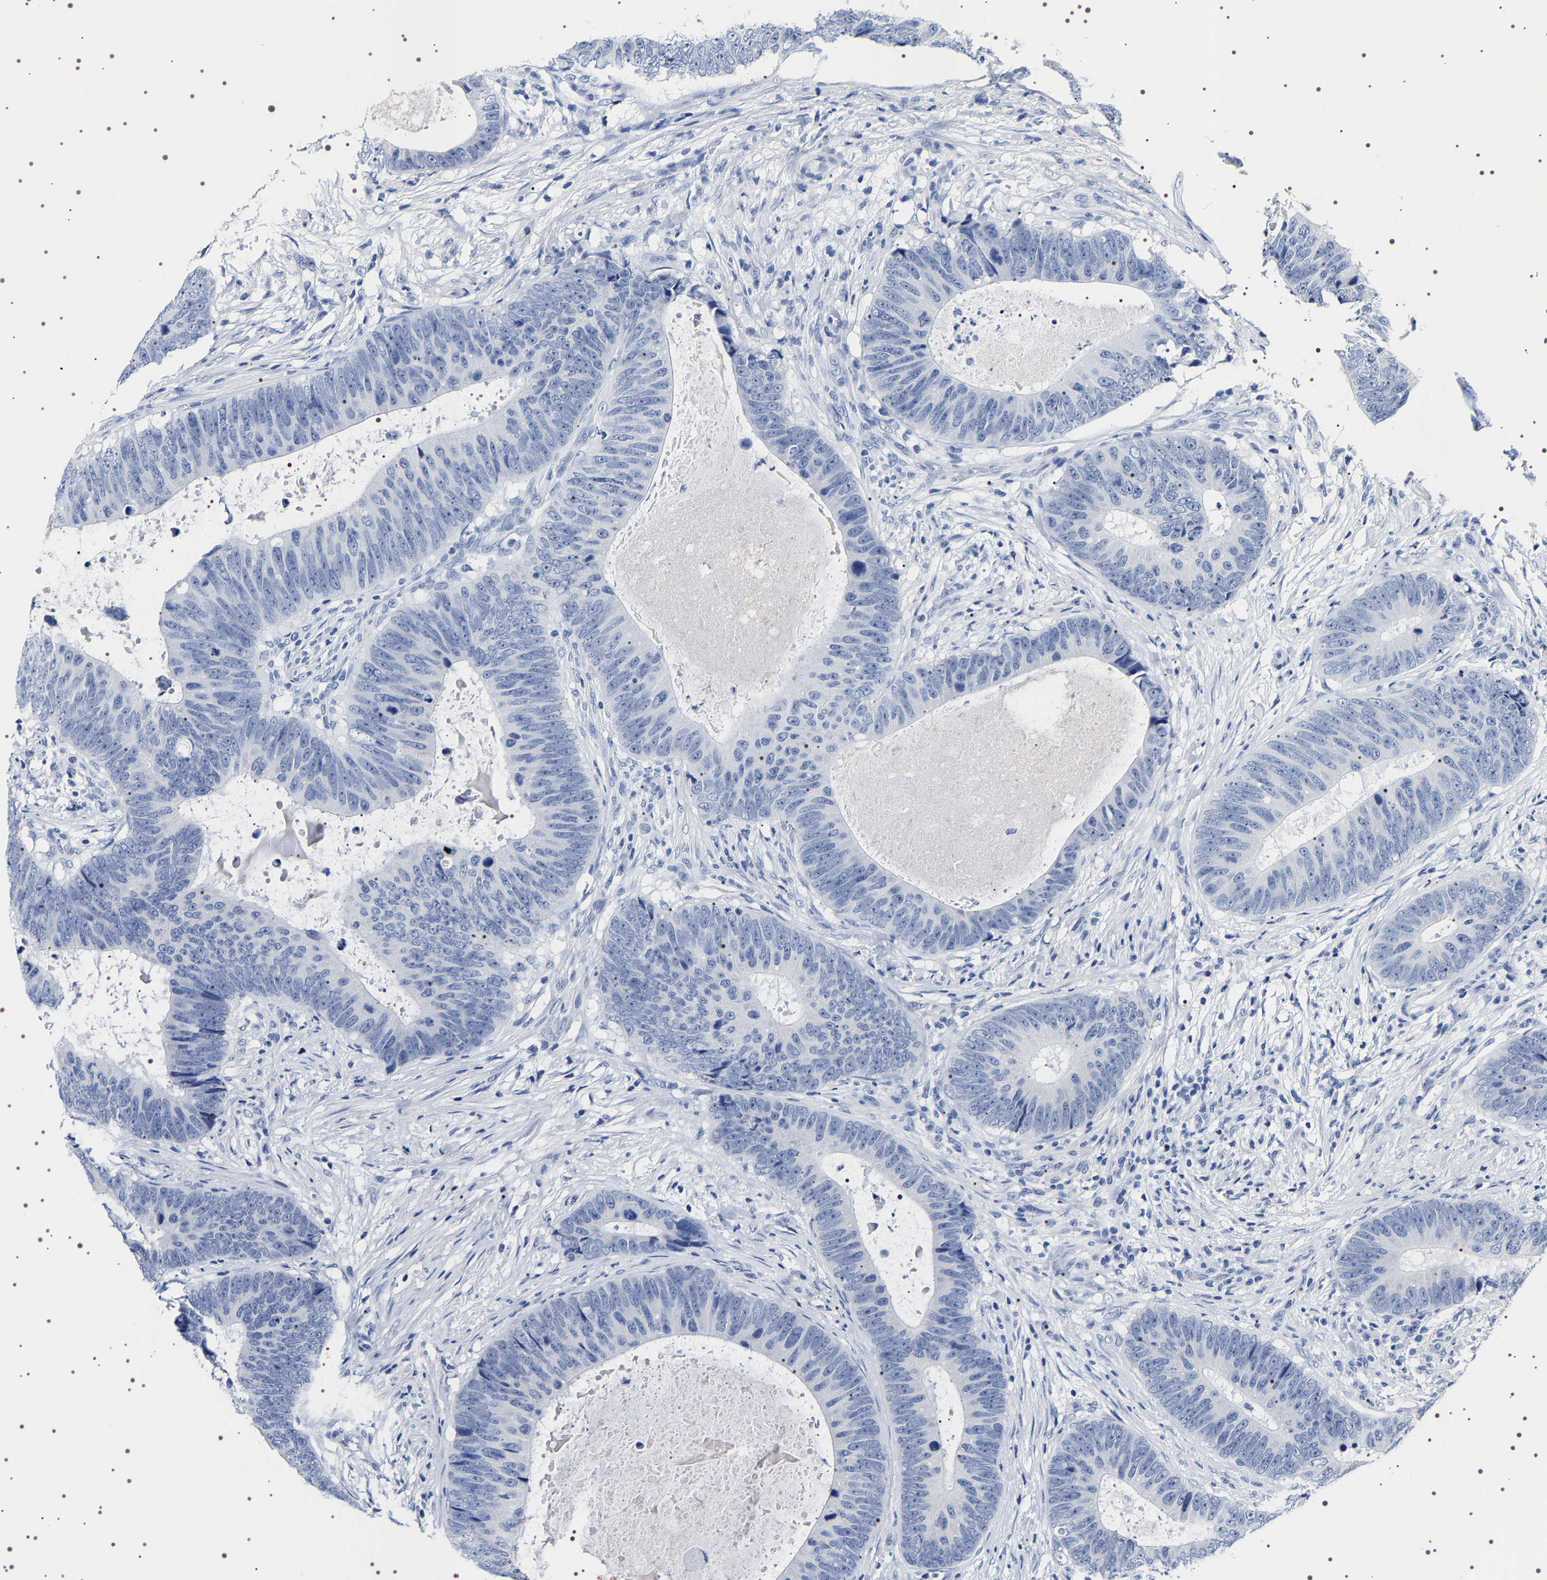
{"staining": {"intensity": "negative", "quantity": "none", "location": "none"}, "tissue": "colorectal cancer", "cell_type": "Tumor cells", "image_type": "cancer", "snomed": [{"axis": "morphology", "description": "Adenocarcinoma, NOS"}, {"axis": "topography", "description": "Colon"}], "caption": "Immunohistochemical staining of colorectal adenocarcinoma shows no significant positivity in tumor cells.", "gene": "UBQLN3", "patient": {"sex": "male", "age": 56}}